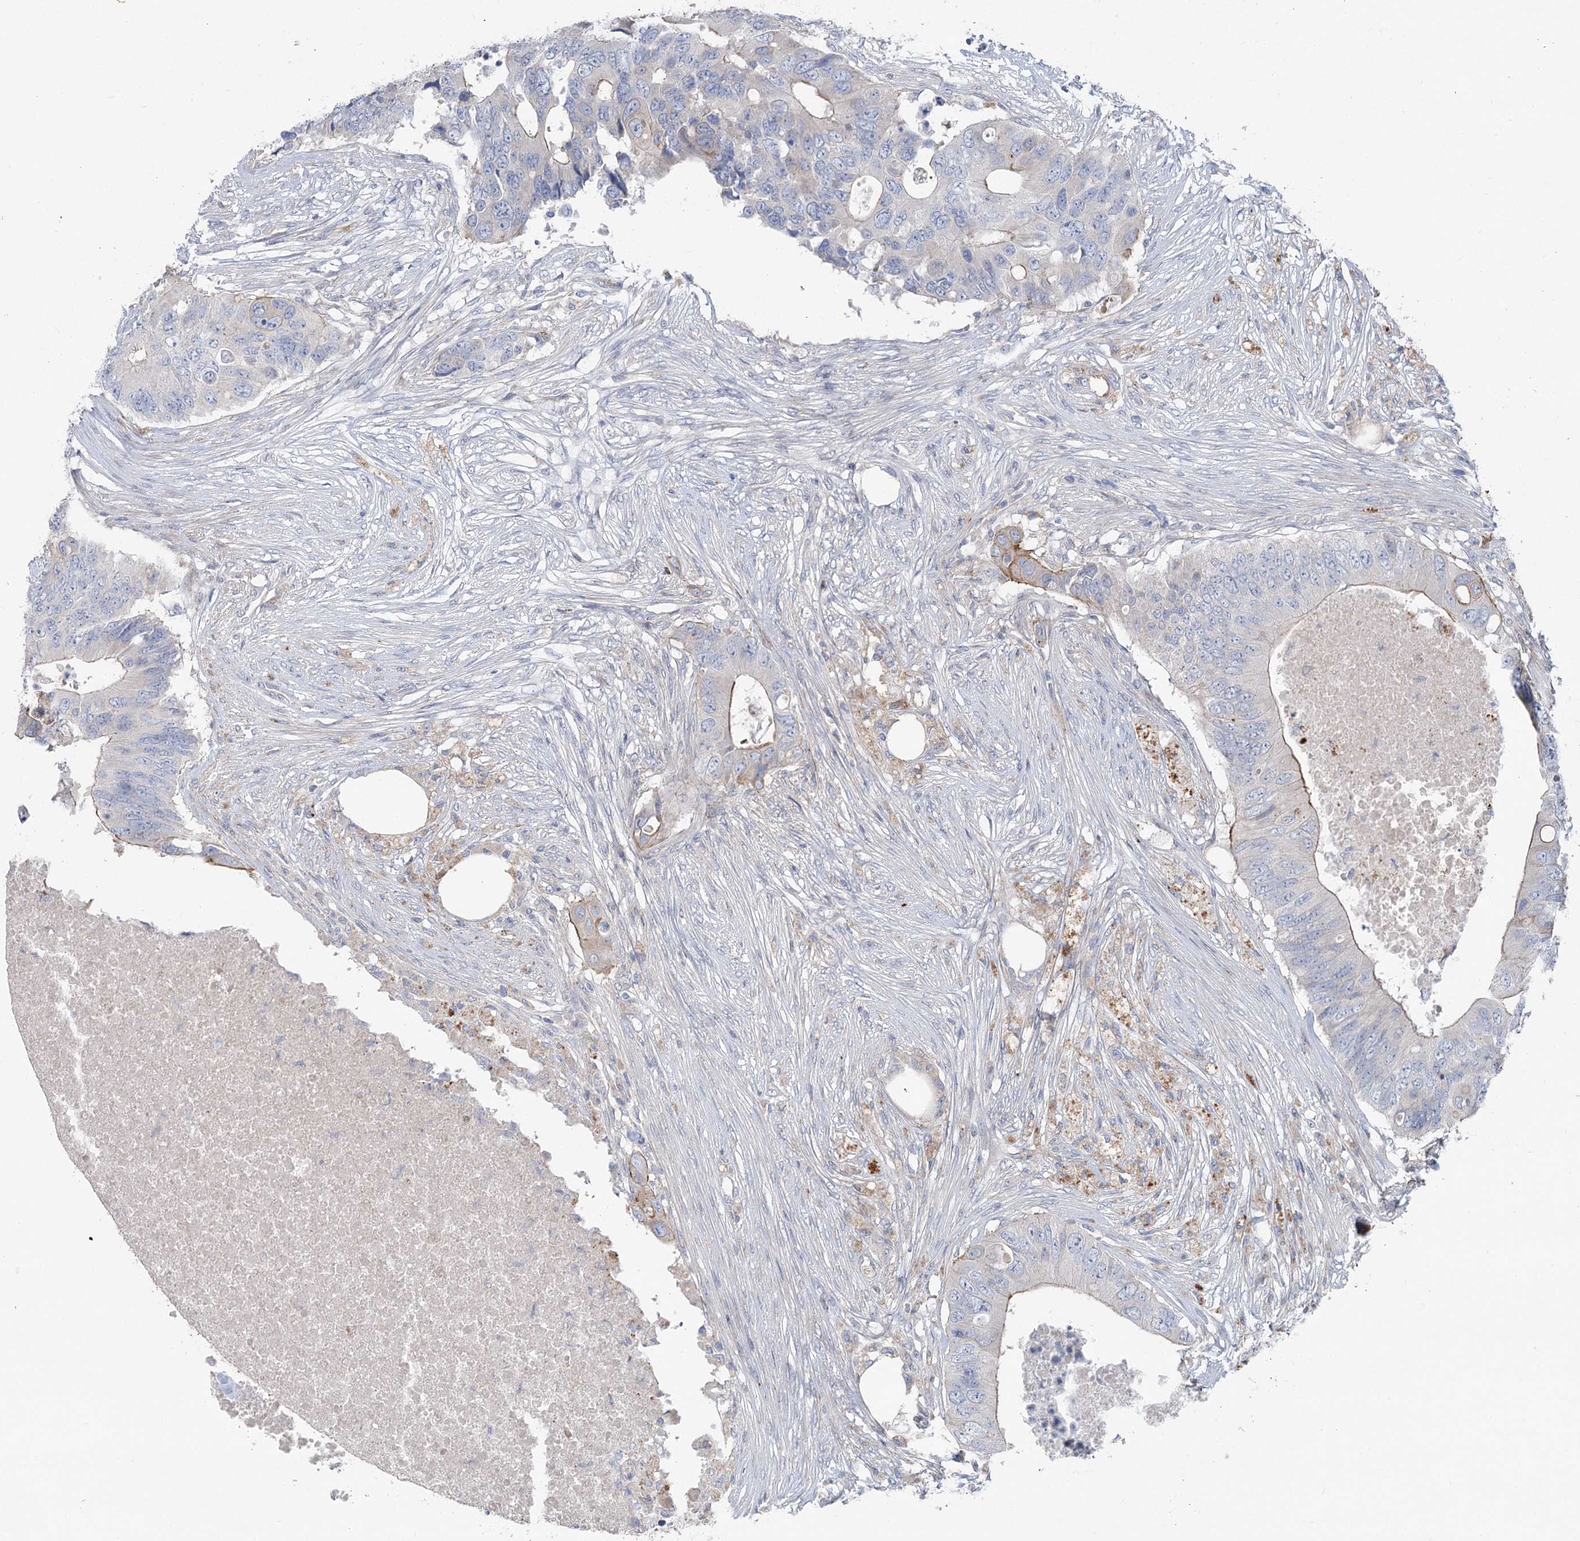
{"staining": {"intensity": "moderate", "quantity": "<25%", "location": "cytoplasmic/membranous"}, "tissue": "colorectal cancer", "cell_type": "Tumor cells", "image_type": "cancer", "snomed": [{"axis": "morphology", "description": "Adenocarcinoma, NOS"}, {"axis": "topography", "description": "Colon"}], "caption": "Moderate cytoplasmic/membranous protein staining is seen in approximately <25% of tumor cells in adenocarcinoma (colorectal).", "gene": "SCN11A", "patient": {"sex": "male", "age": 71}}